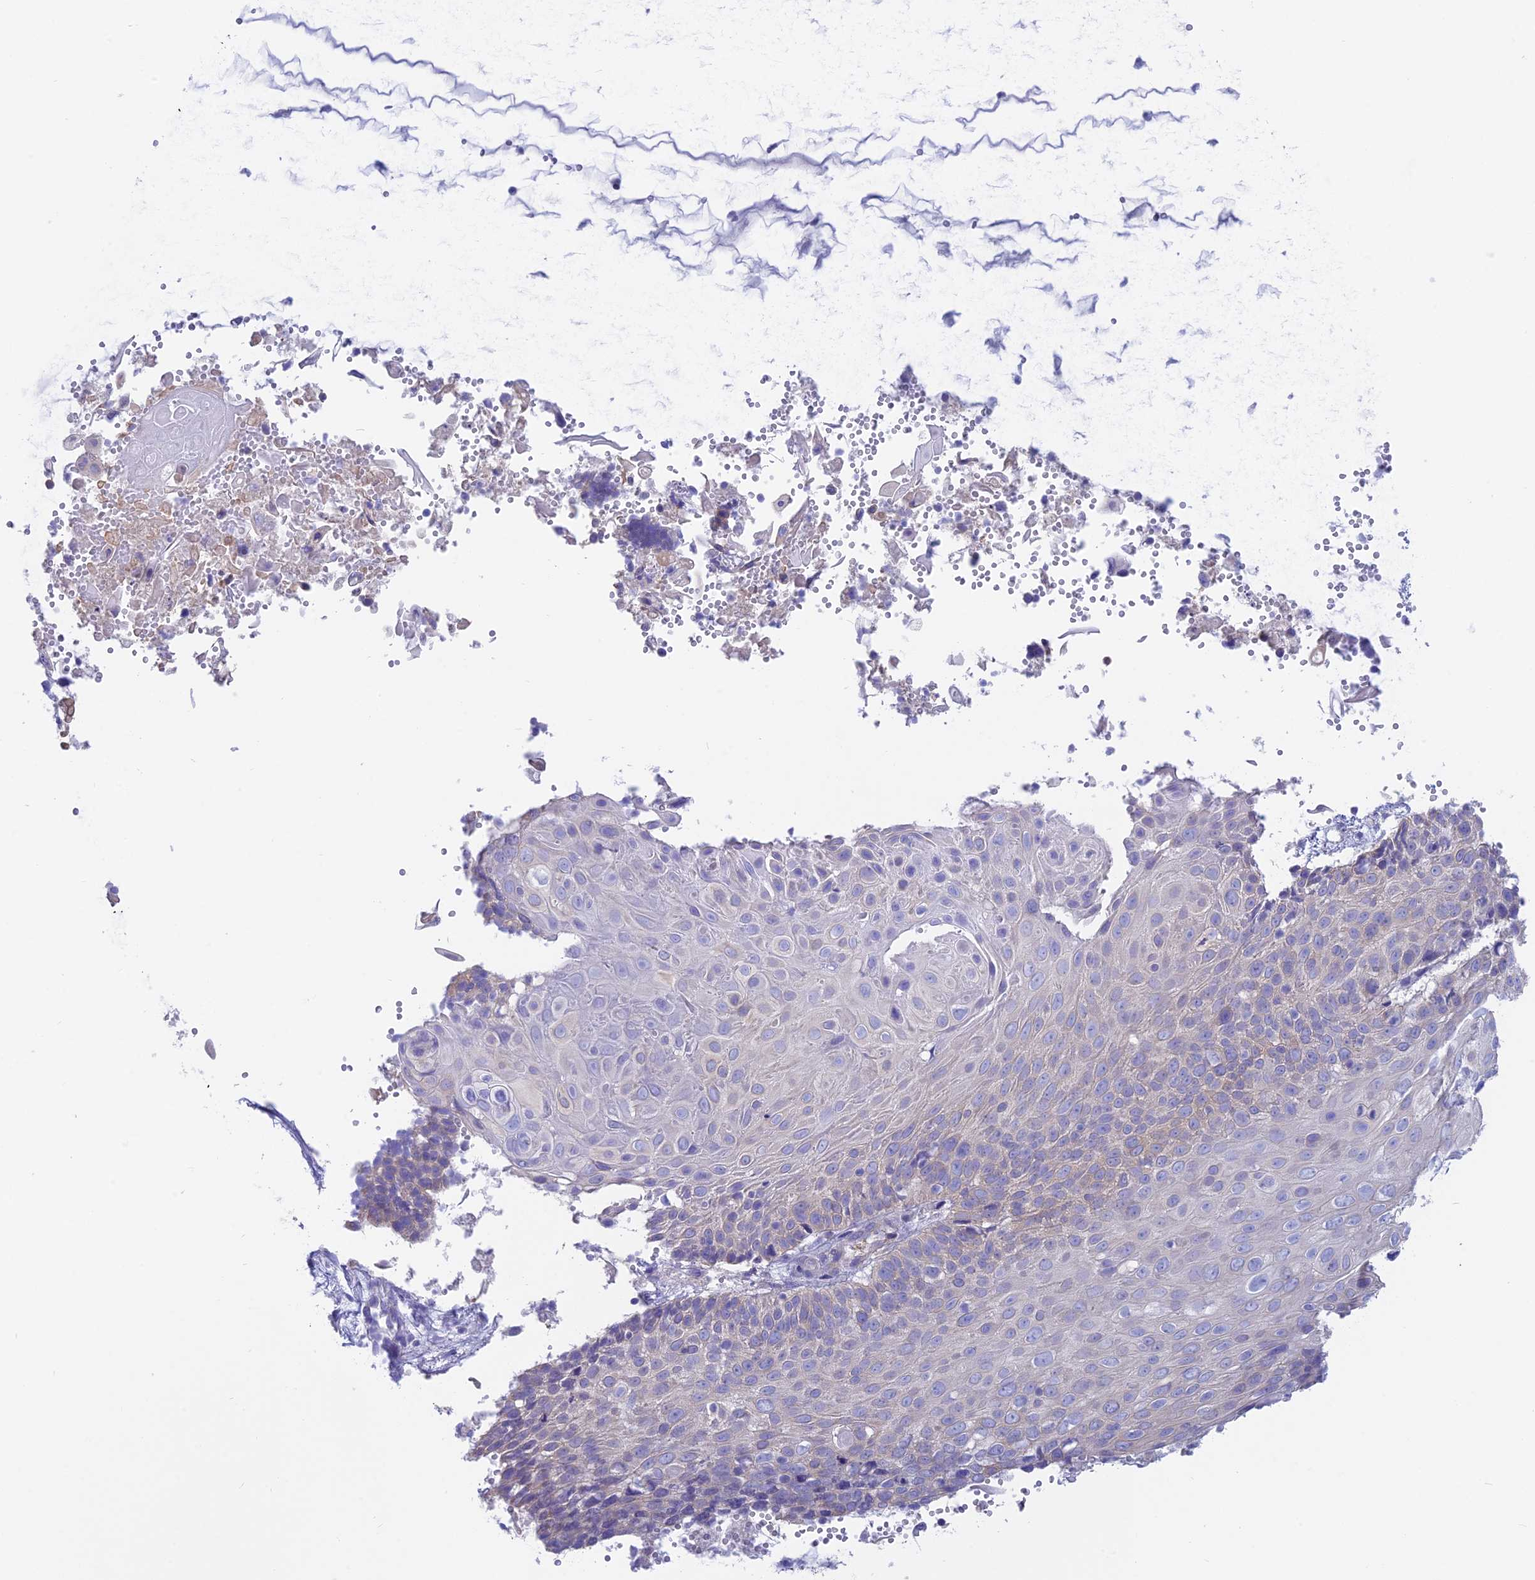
{"staining": {"intensity": "negative", "quantity": "none", "location": "none"}, "tissue": "cervical cancer", "cell_type": "Tumor cells", "image_type": "cancer", "snomed": [{"axis": "morphology", "description": "Squamous cell carcinoma, NOS"}, {"axis": "topography", "description": "Cervix"}], "caption": "Histopathology image shows no significant protein staining in tumor cells of cervical squamous cell carcinoma. (Brightfield microscopy of DAB IHC at high magnification).", "gene": "LZTFL1", "patient": {"sex": "female", "age": 39}}